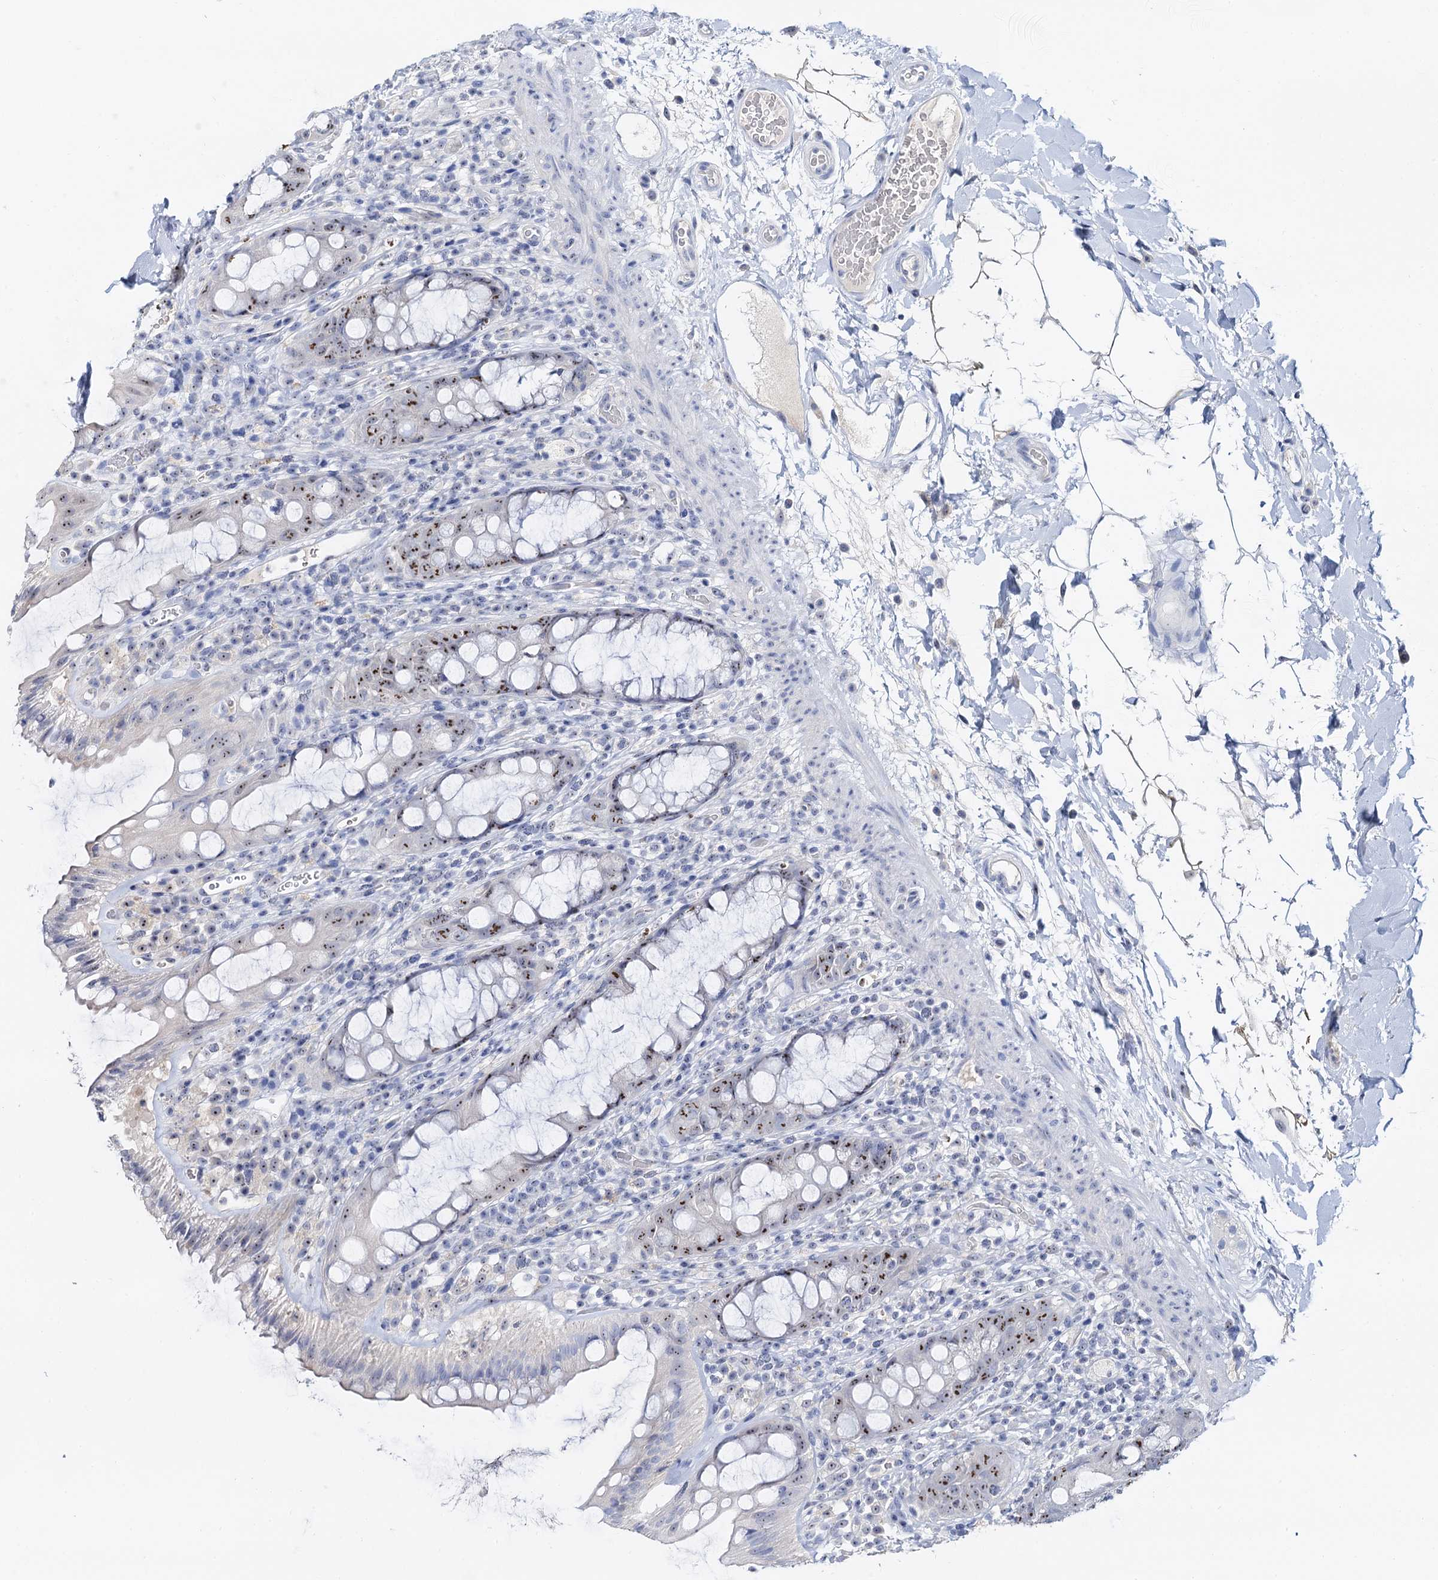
{"staining": {"intensity": "moderate", "quantity": "25%-75%", "location": "nuclear"}, "tissue": "rectum", "cell_type": "Glandular cells", "image_type": "normal", "snomed": [{"axis": "morphology", "description": "Normal tissue, NOS"}, {"axis": "topography", "description": "Rectum"}], "caption": "Immunohistochemical staining of unremarkable rectum demonstrates medium levels of moderate nuclear expression in about 25%-75% of glandular cells.", "gene": "NOP2", "patient": {"sex": "female", "age": 57}}